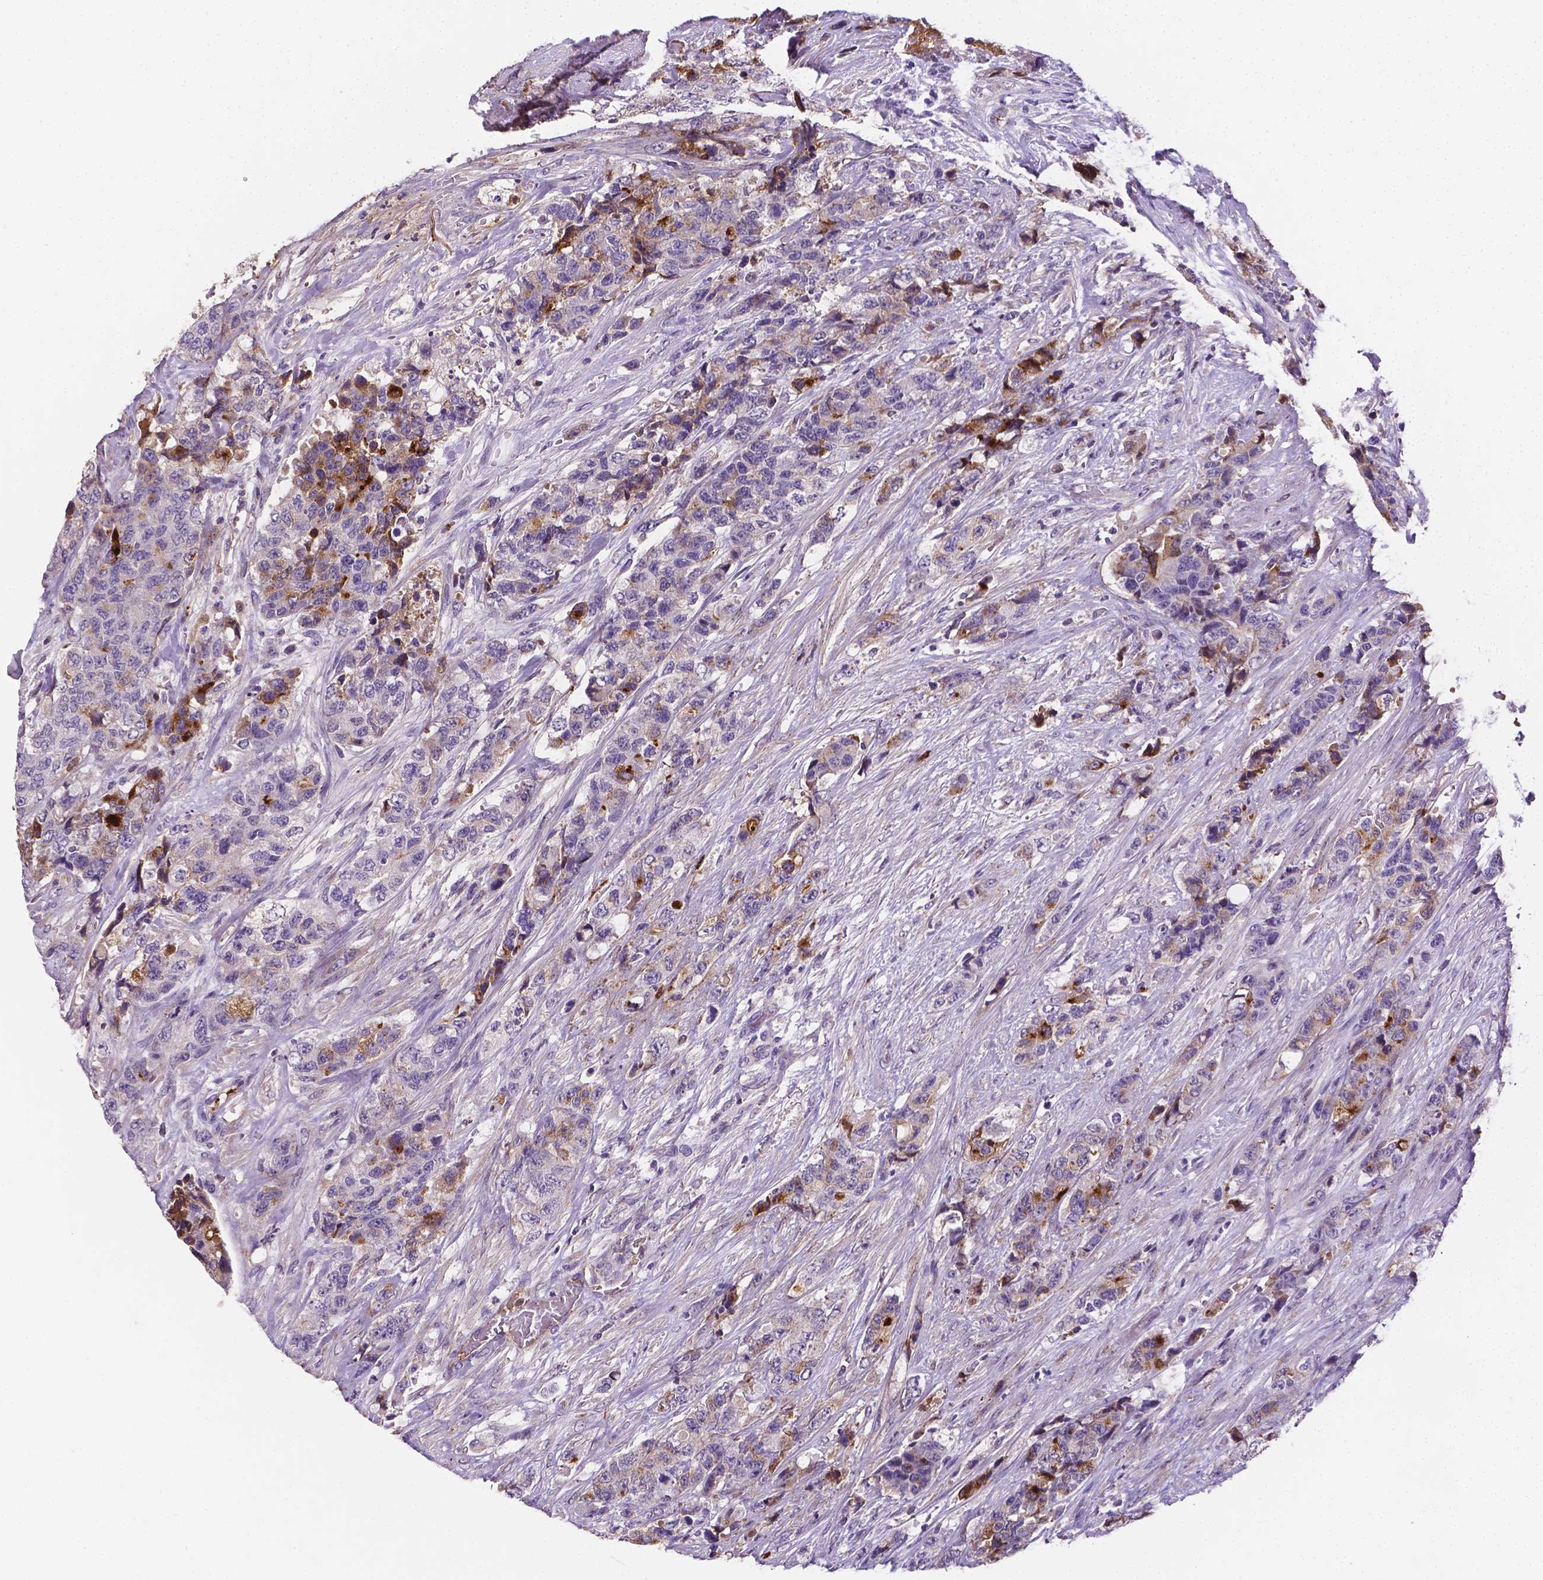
{"staining": {"intensity": "moderate", "quantity": "25%-75%", "location": "cytoplasmic/membranous"}, "tissue": "urothelial cancer", "cell_type": "Tumor cells", "image_type": "cancer", "snomed": [{"axis": "morphology", "description": "Urothelial carcinoma, High grade"}, {"axis": "topography", "description": "Urinary bladder"}], "caption": "IHC (DAB (3,3'-diaminobenzidine)) staining of high-grade urothelial carcinoma shows moderate cytoplasmic/membranous protein staining in about 25%-75% of tumor cells.", "gene": "APOE", "patient": {"sex": "female", "age": 78}}